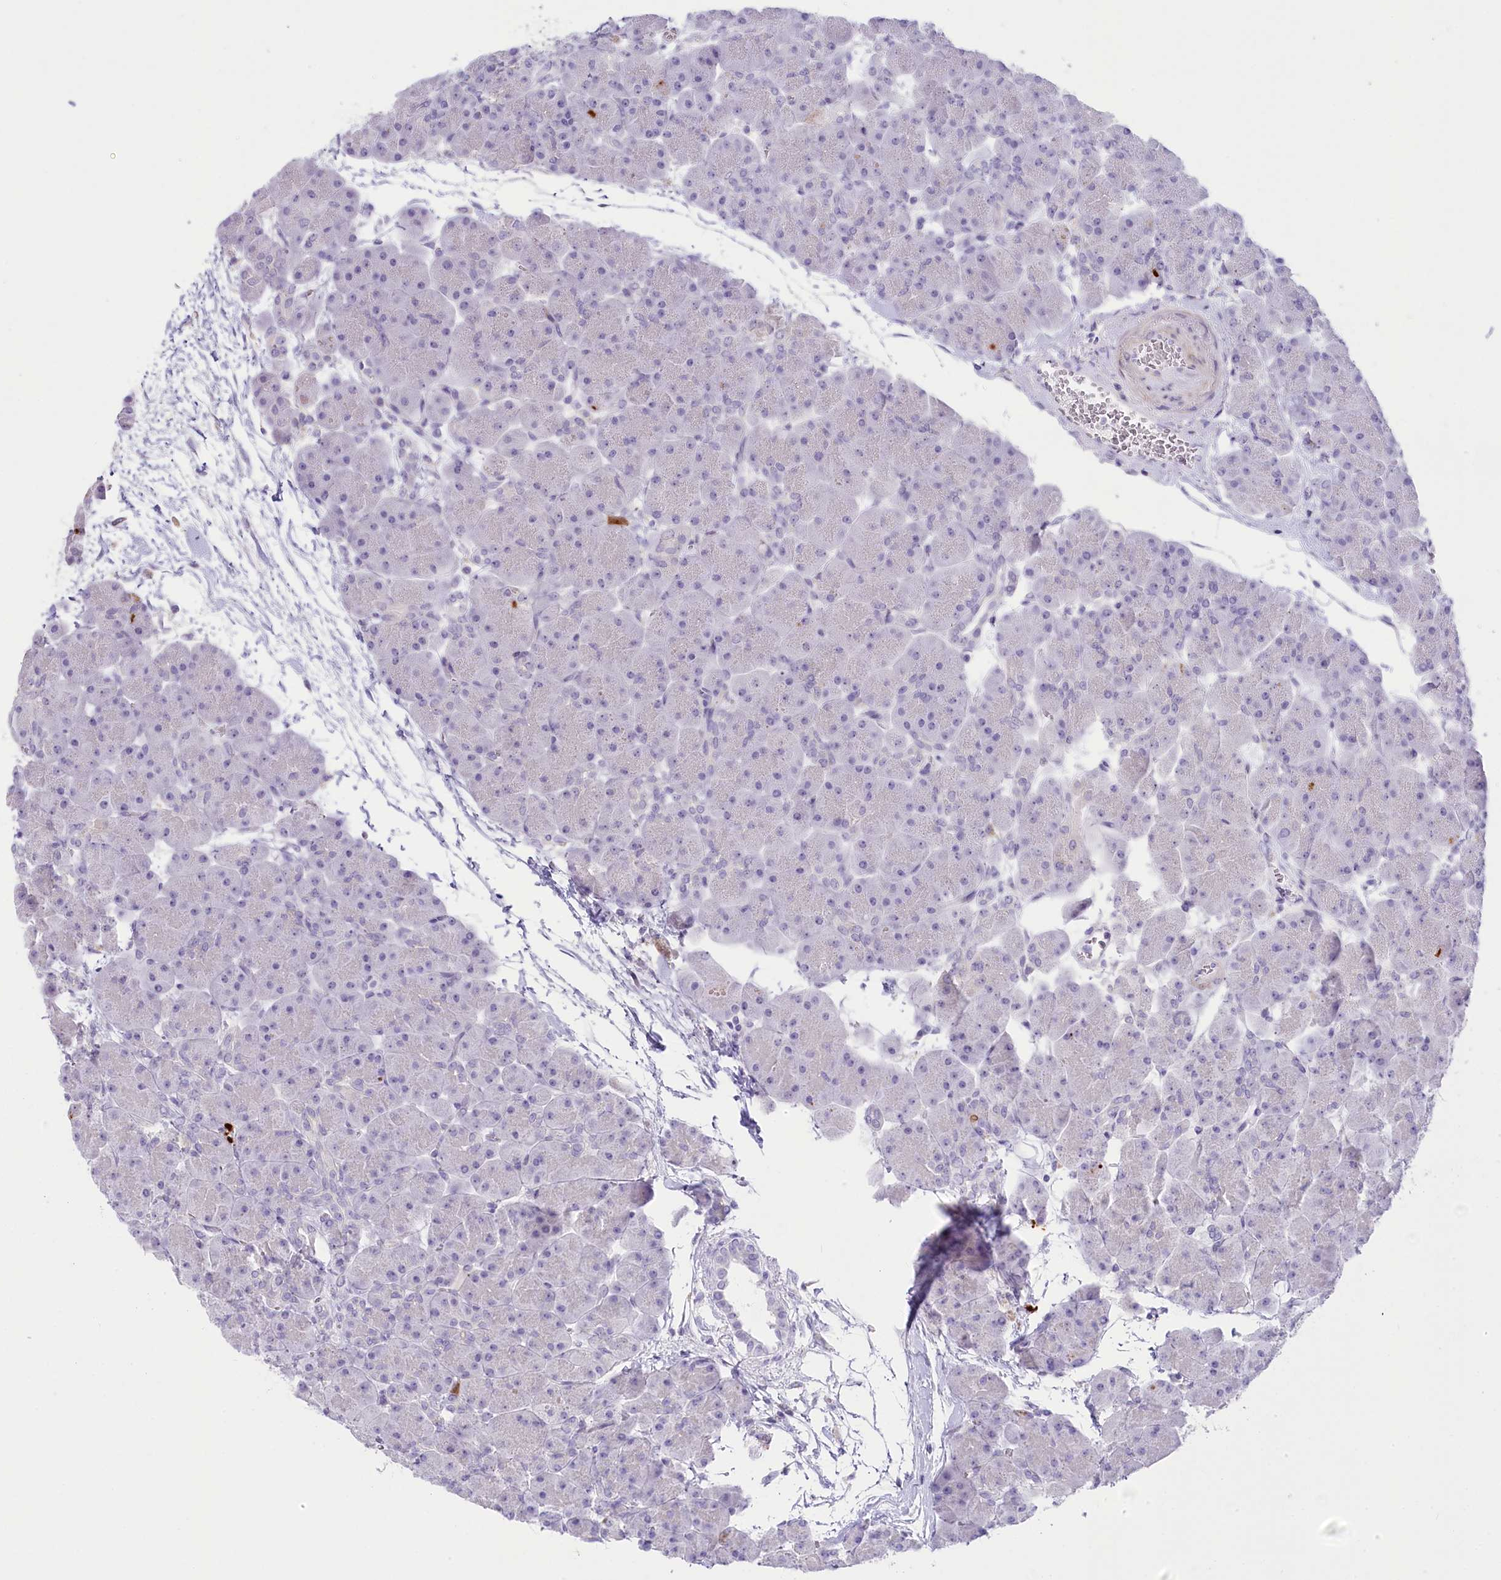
{"staining": {"intensity": "moderate", "quantity": "<25%", "location": "cytoplasmic/membranous"}, "tissue": "pancreas", "cell_type": "Exocrine glandular cells", "image_type": "normal", "snomed": [{"axis": "morphology", "description": "Normal tissue, NOS"}, {"axis": "topography", "description": "Pancreas"}], "caption": "DAB (3,3'-diaminobenzidine) immunohistochemical staining of unremarkable pancreas demonstrates moderate cytoplasmic/membranous protein positivity in approximately <25% of exocrine glandular cells. (DAB IHC with brightfield microscopy, high magnification).", "gene": "MYOZ1", "patient": {"sex": "male", "age": 66}}